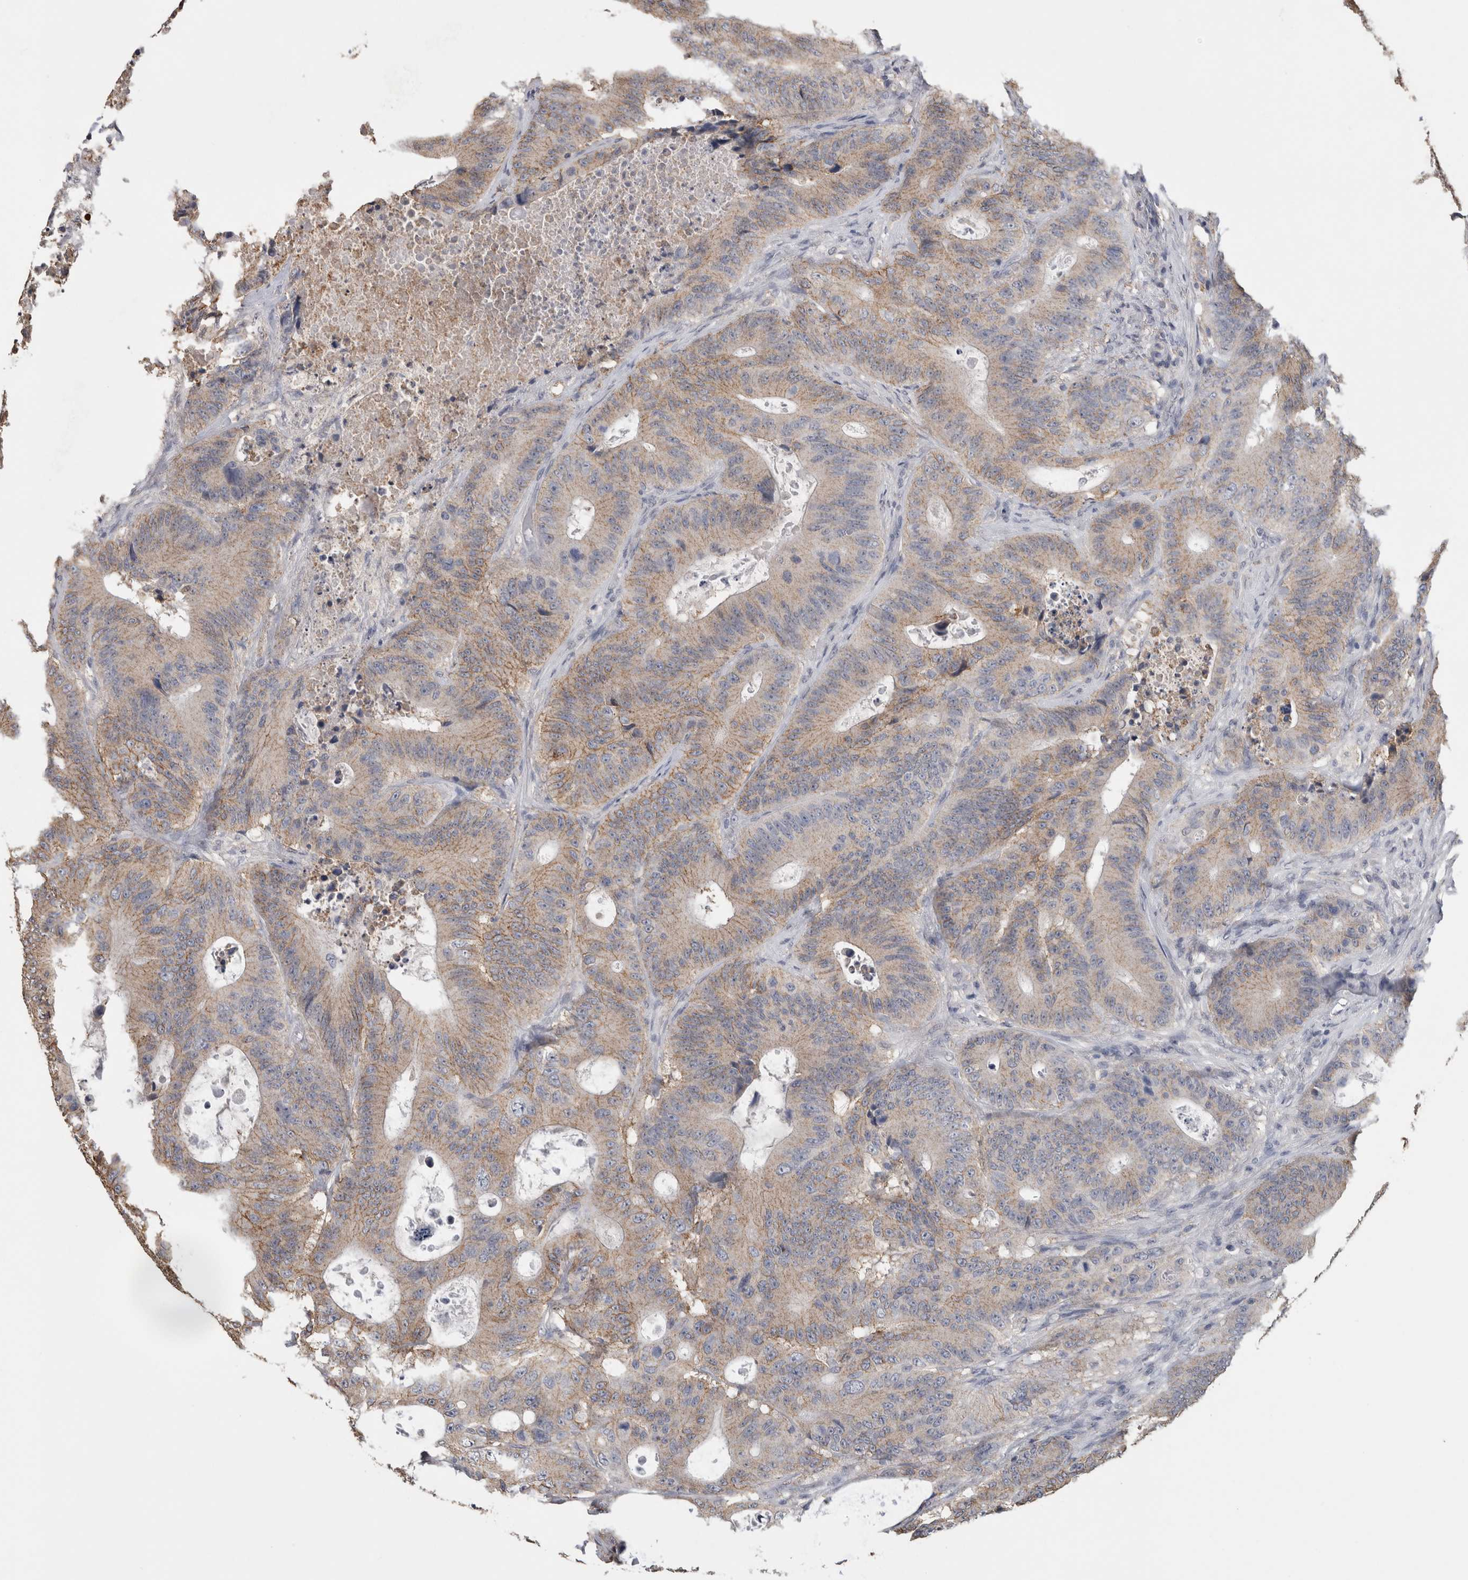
{"staining": {"intensity": "moderate", "quantity": ">75%", "location": "cytoplasmic/membranous"}, "tissue": "colorectal cancer", "cell_type": "Tumor cells", "image_type": "cancer", "snomed": [{"axis": "morphology", "description": "Adenocarcinoma, NOS"}, {"axis": "topography", "description": "Colon"}], "caption": "An immunohistochemistry (IHC) photomicrograph of tumor tissue is shown. Protein staining in brown shows moderate cytoplasmic/membranous positivity in colorectal adenocarcinoma within tumor cells.", "gene": "CNTFR", "patient": {"sex": "male", "age": 83}}